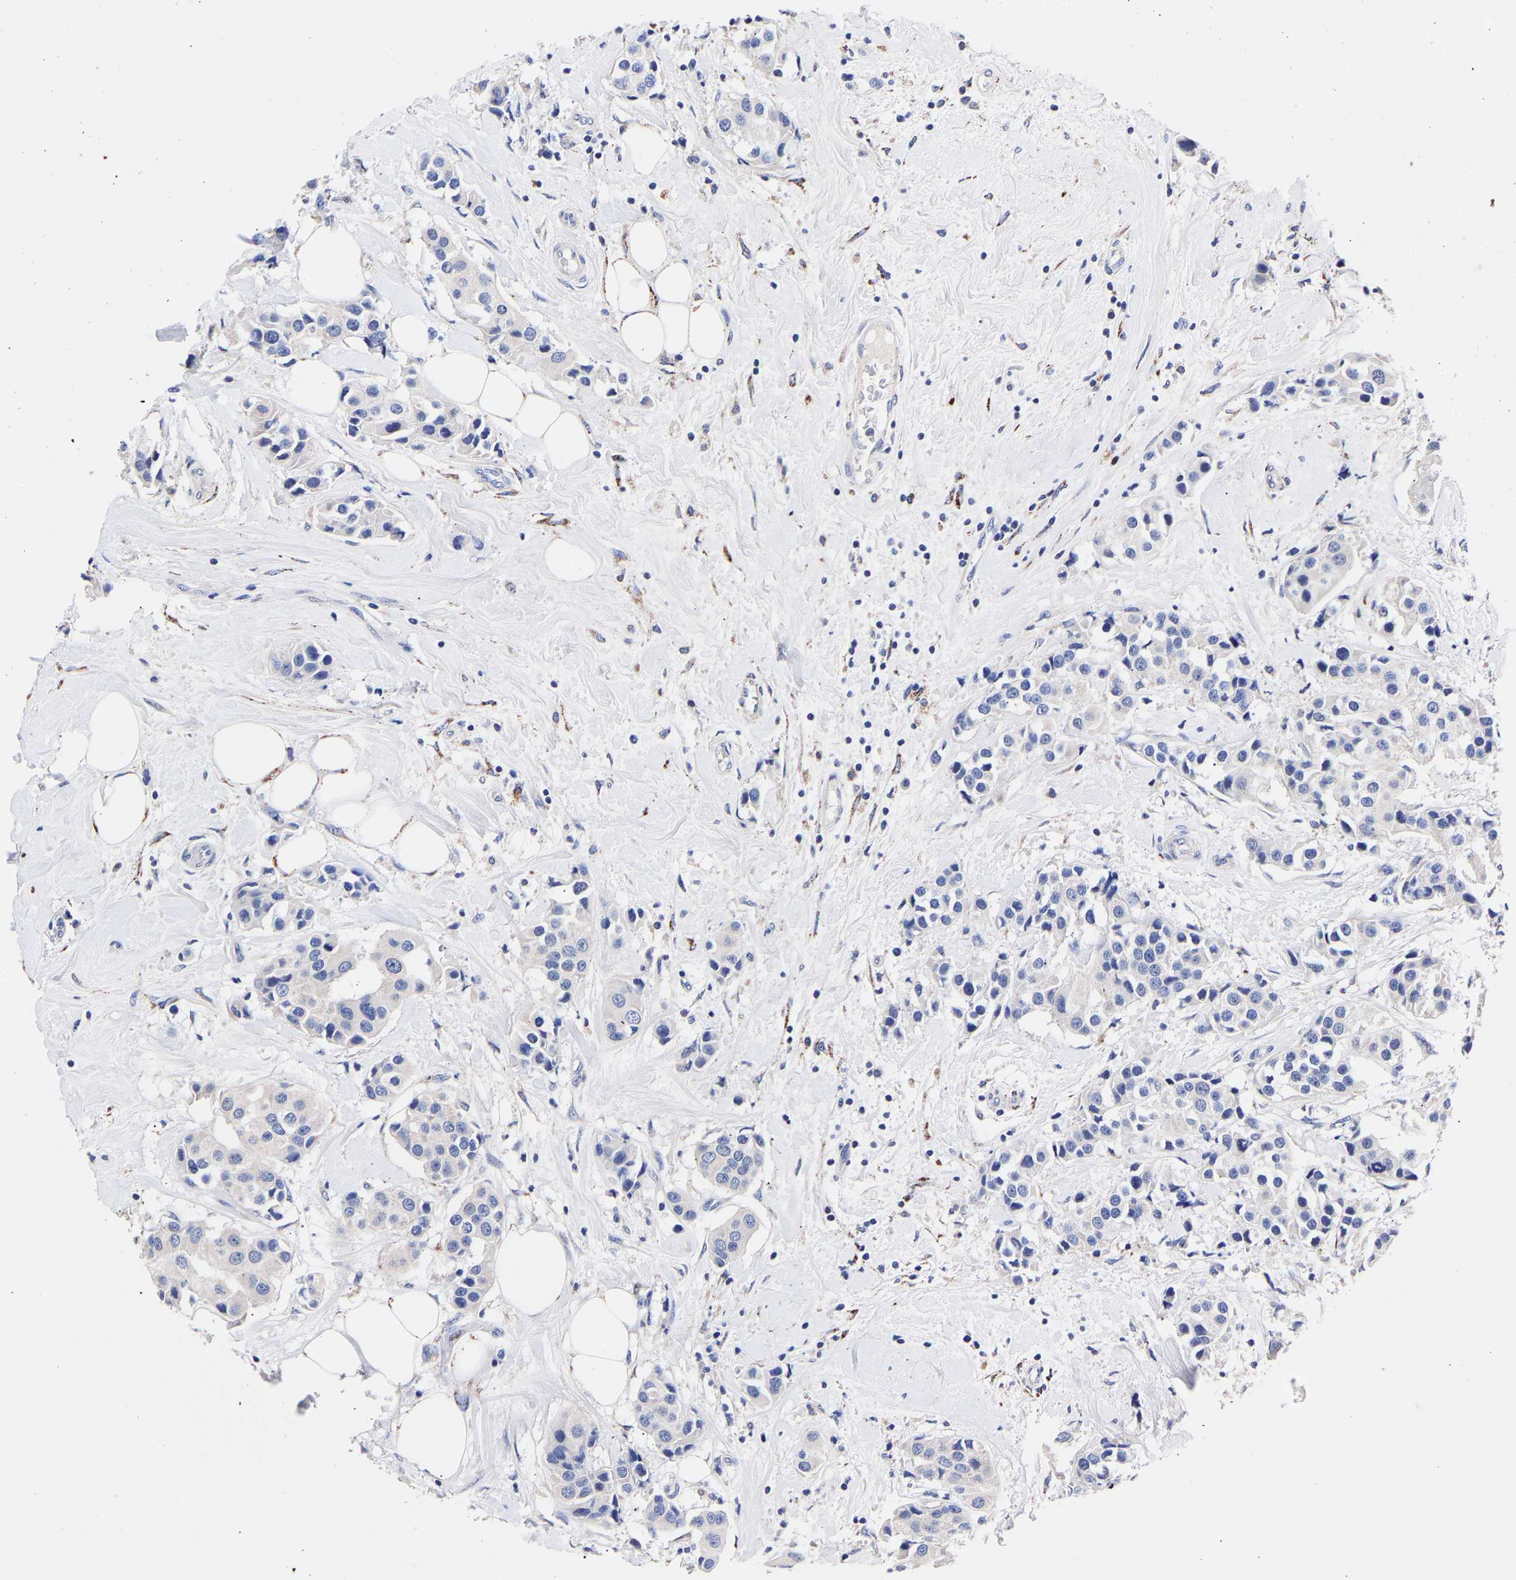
{"staining": {"intensity": "negative", "quantity": "none", "location": "none"}, "tissue": "breast cancer", "cell_type": "Tumor cells", "image_type": "cancer", "snomed": [{"axis": "morphology", "description": "Normal tissue, NOS"}, {"axis": "morphology", "description": "Duct carcinoma"}, {"axis": "topography", "description": "Breast"}], "caption": "DAB immunohistochemical staining of breast cancer (infiltrating ductal carcinoma) shows no significant positivity in tumor cells. (DAB (3,3'-diaminobenzidine) IHC, high magnification).", "gene": "SEM1", "patient": {"sex": "female", "age": 39}}